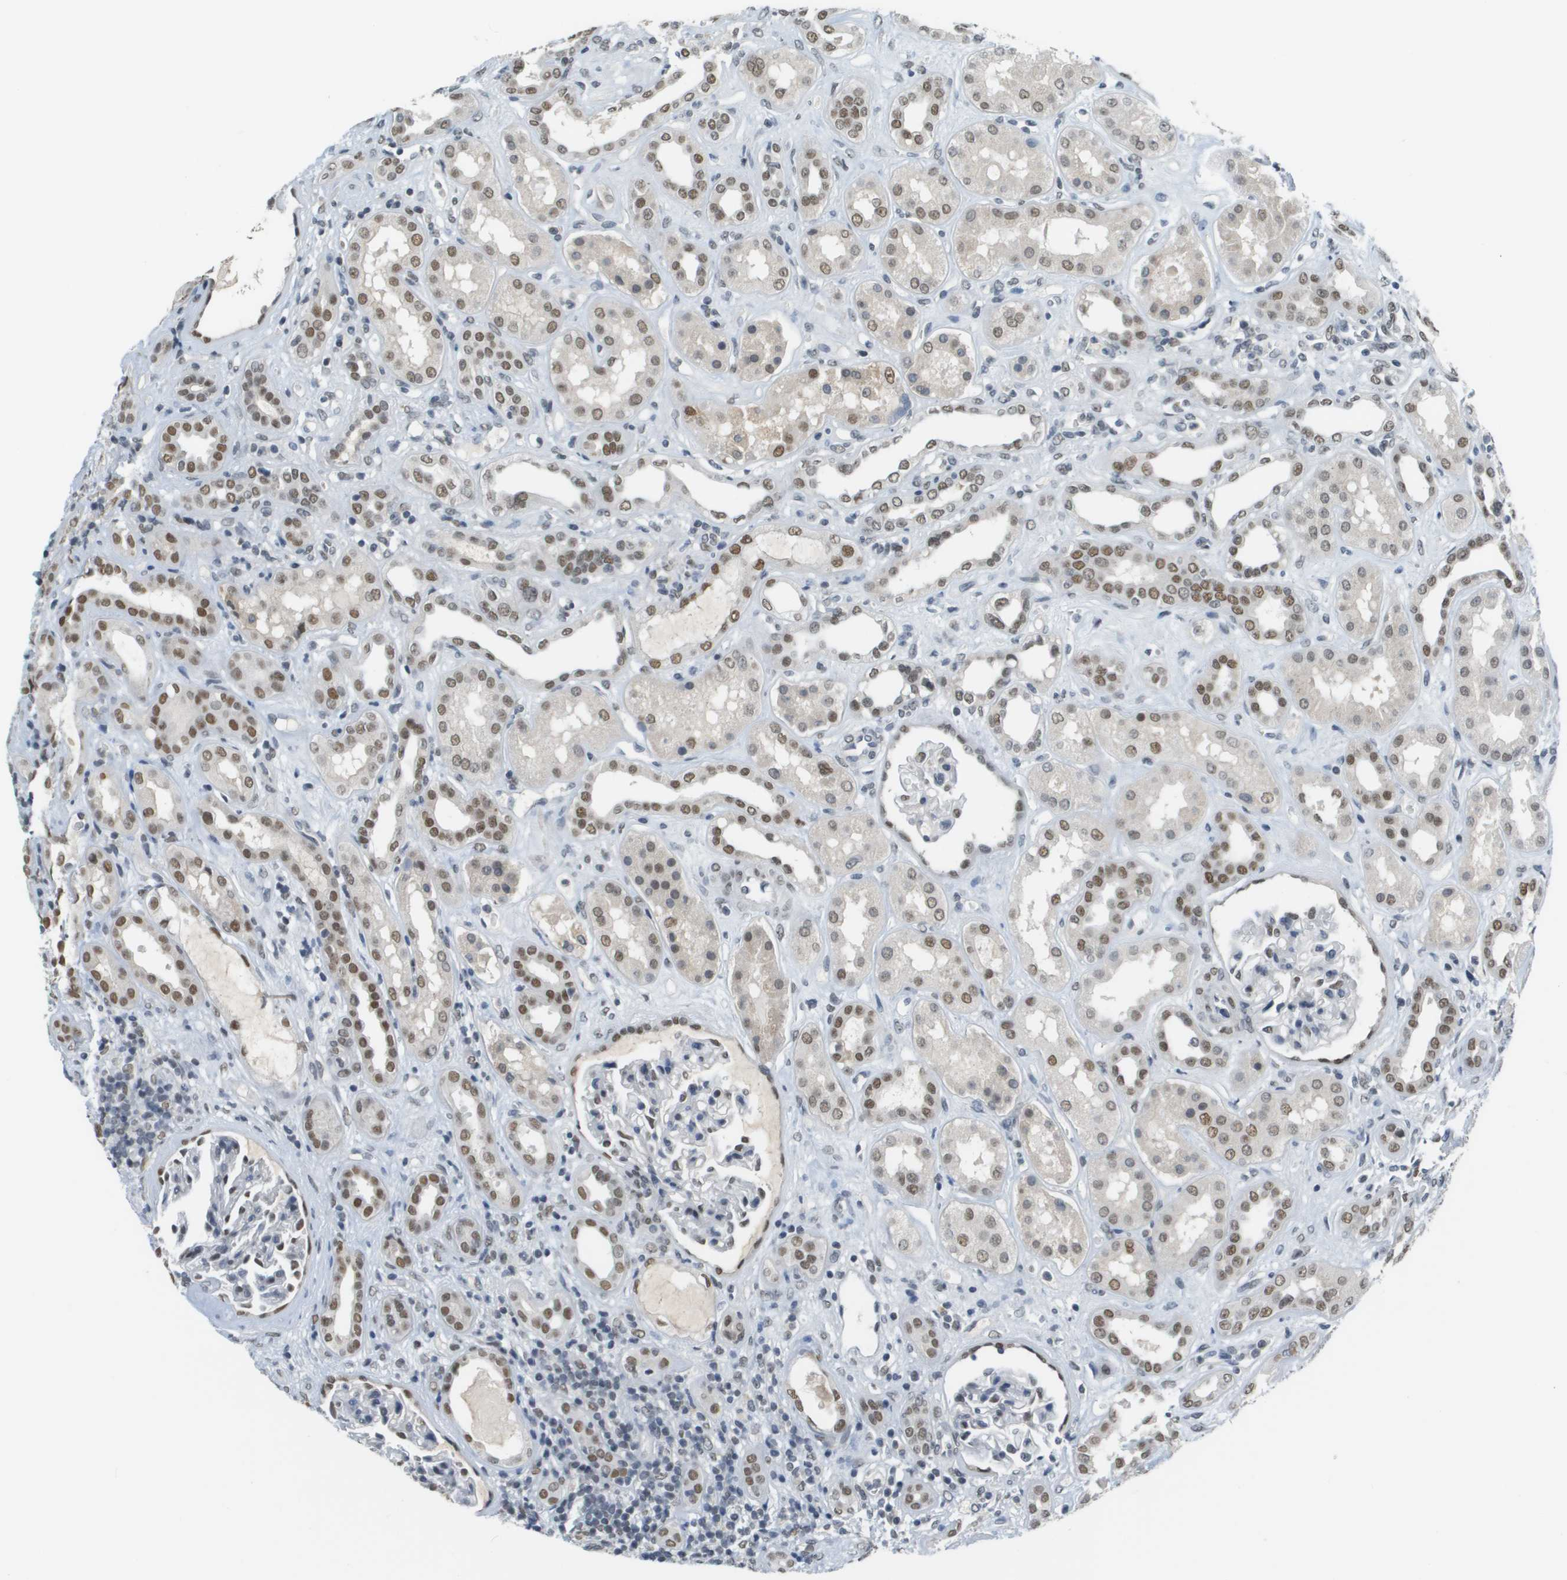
{"staining": {"intensity": "strong", "quantity": "<25%", "location": "nuclear"}, "tissue": "kidney", "cell_type": "Cells in glomeruli", "image_type": "normal", "snomed": [{"axis": "morphology", "description": "Normal tissue, NOS"}, {"axis": "topography", "description": "Kidney"}], "caption": "The photomicrograph shows immunohistochemical staining of unremarkable kidney. There is strong nuclear staining is present in approximately <25% of cells in glomeruli.", "gene": "CBX5", "patient": {"sex": "male", "age": 59}}